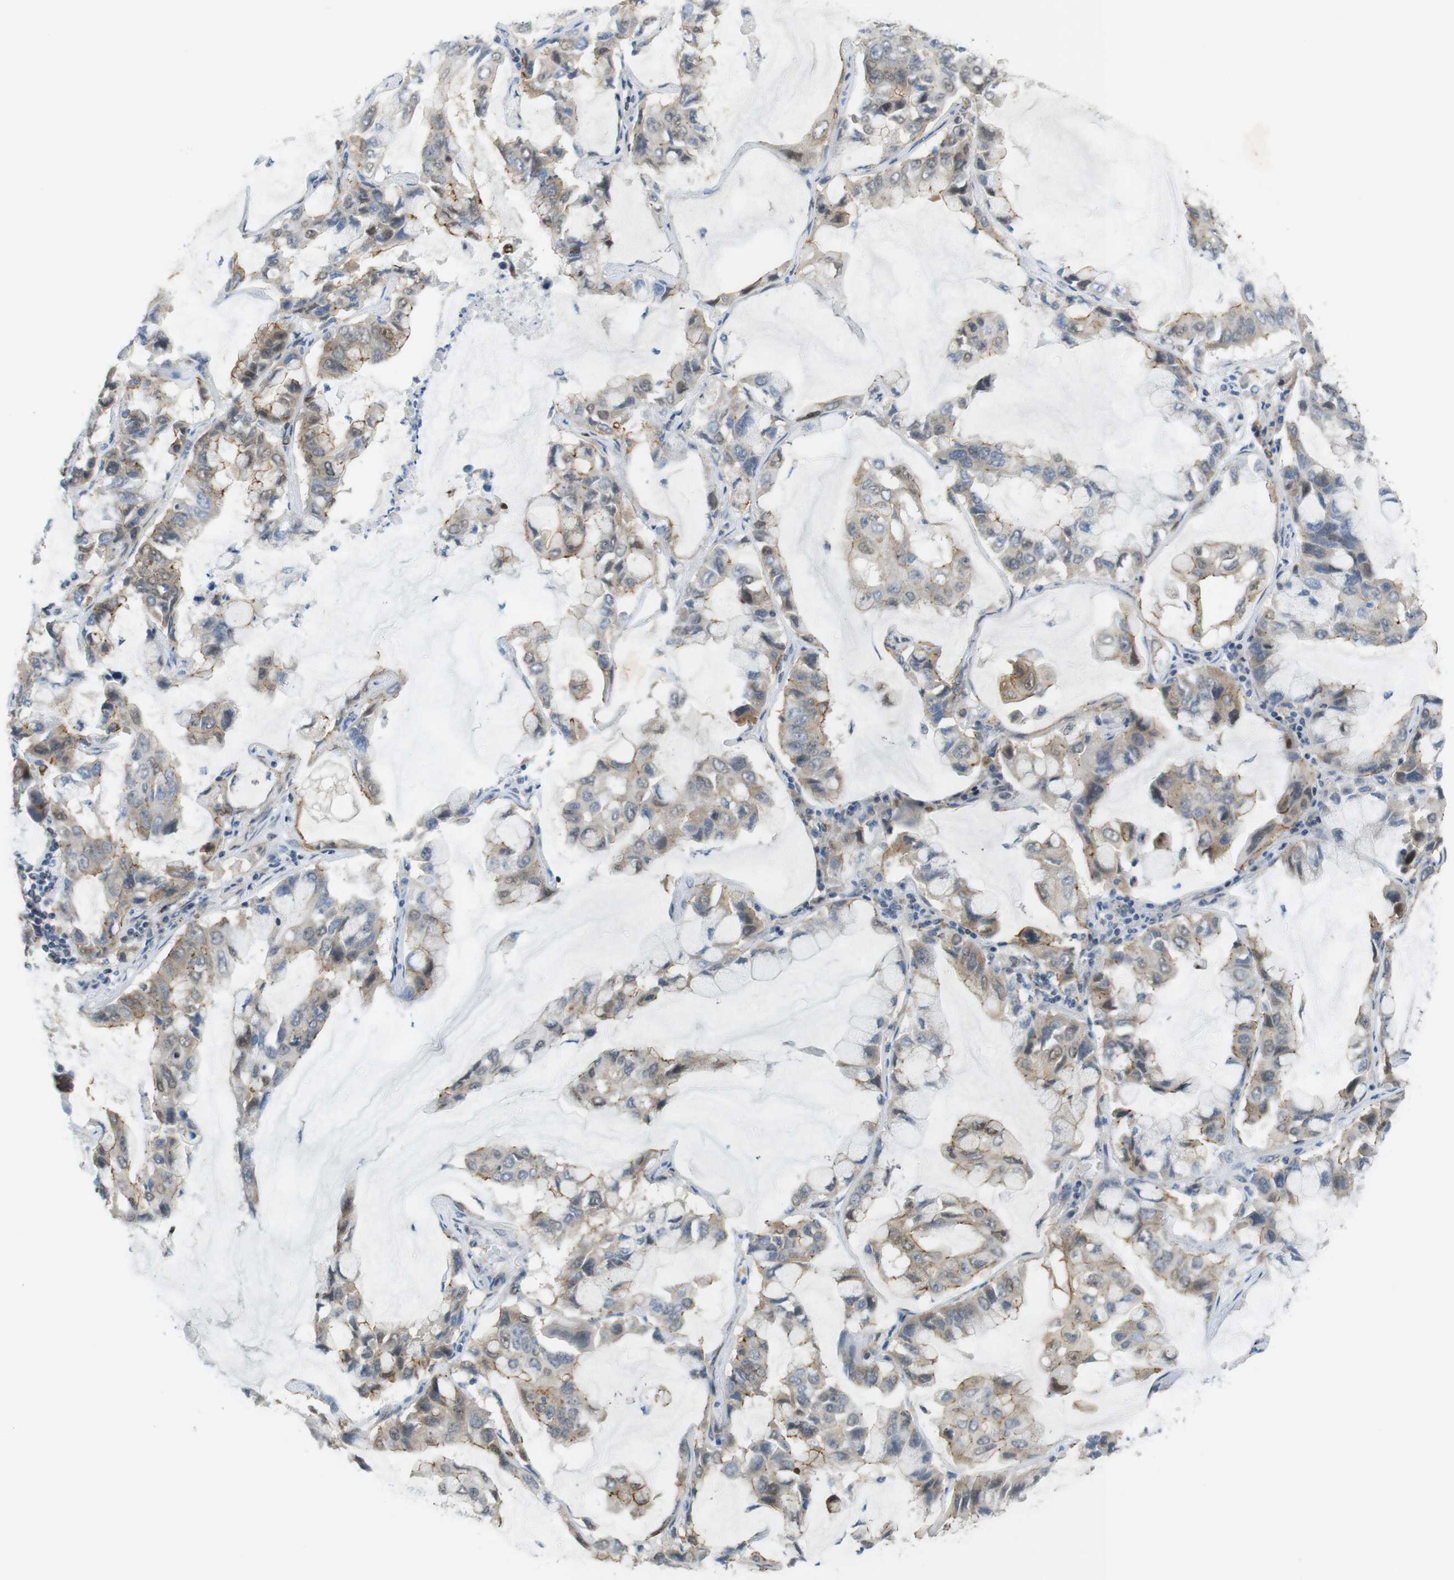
{"staining": {"intensity": "weak", "quantity": "<25%", "location": "cytoplasmic/membranous"}, "tissue": "lung cancer", "cell_type": "Tumor cells", "image_type": "cancer", "snomed": [{"axis": "morphology", "description": "Adenocarcinoma, NOS"}, {"axis": "topography", "description": "Lung"}], "caption": "The micrograph demonstrates no significant staining in tumor cells of lung adenocarcinoma.", "gene": "TJP3", "patient": {"sex": "male", "age": 64}}